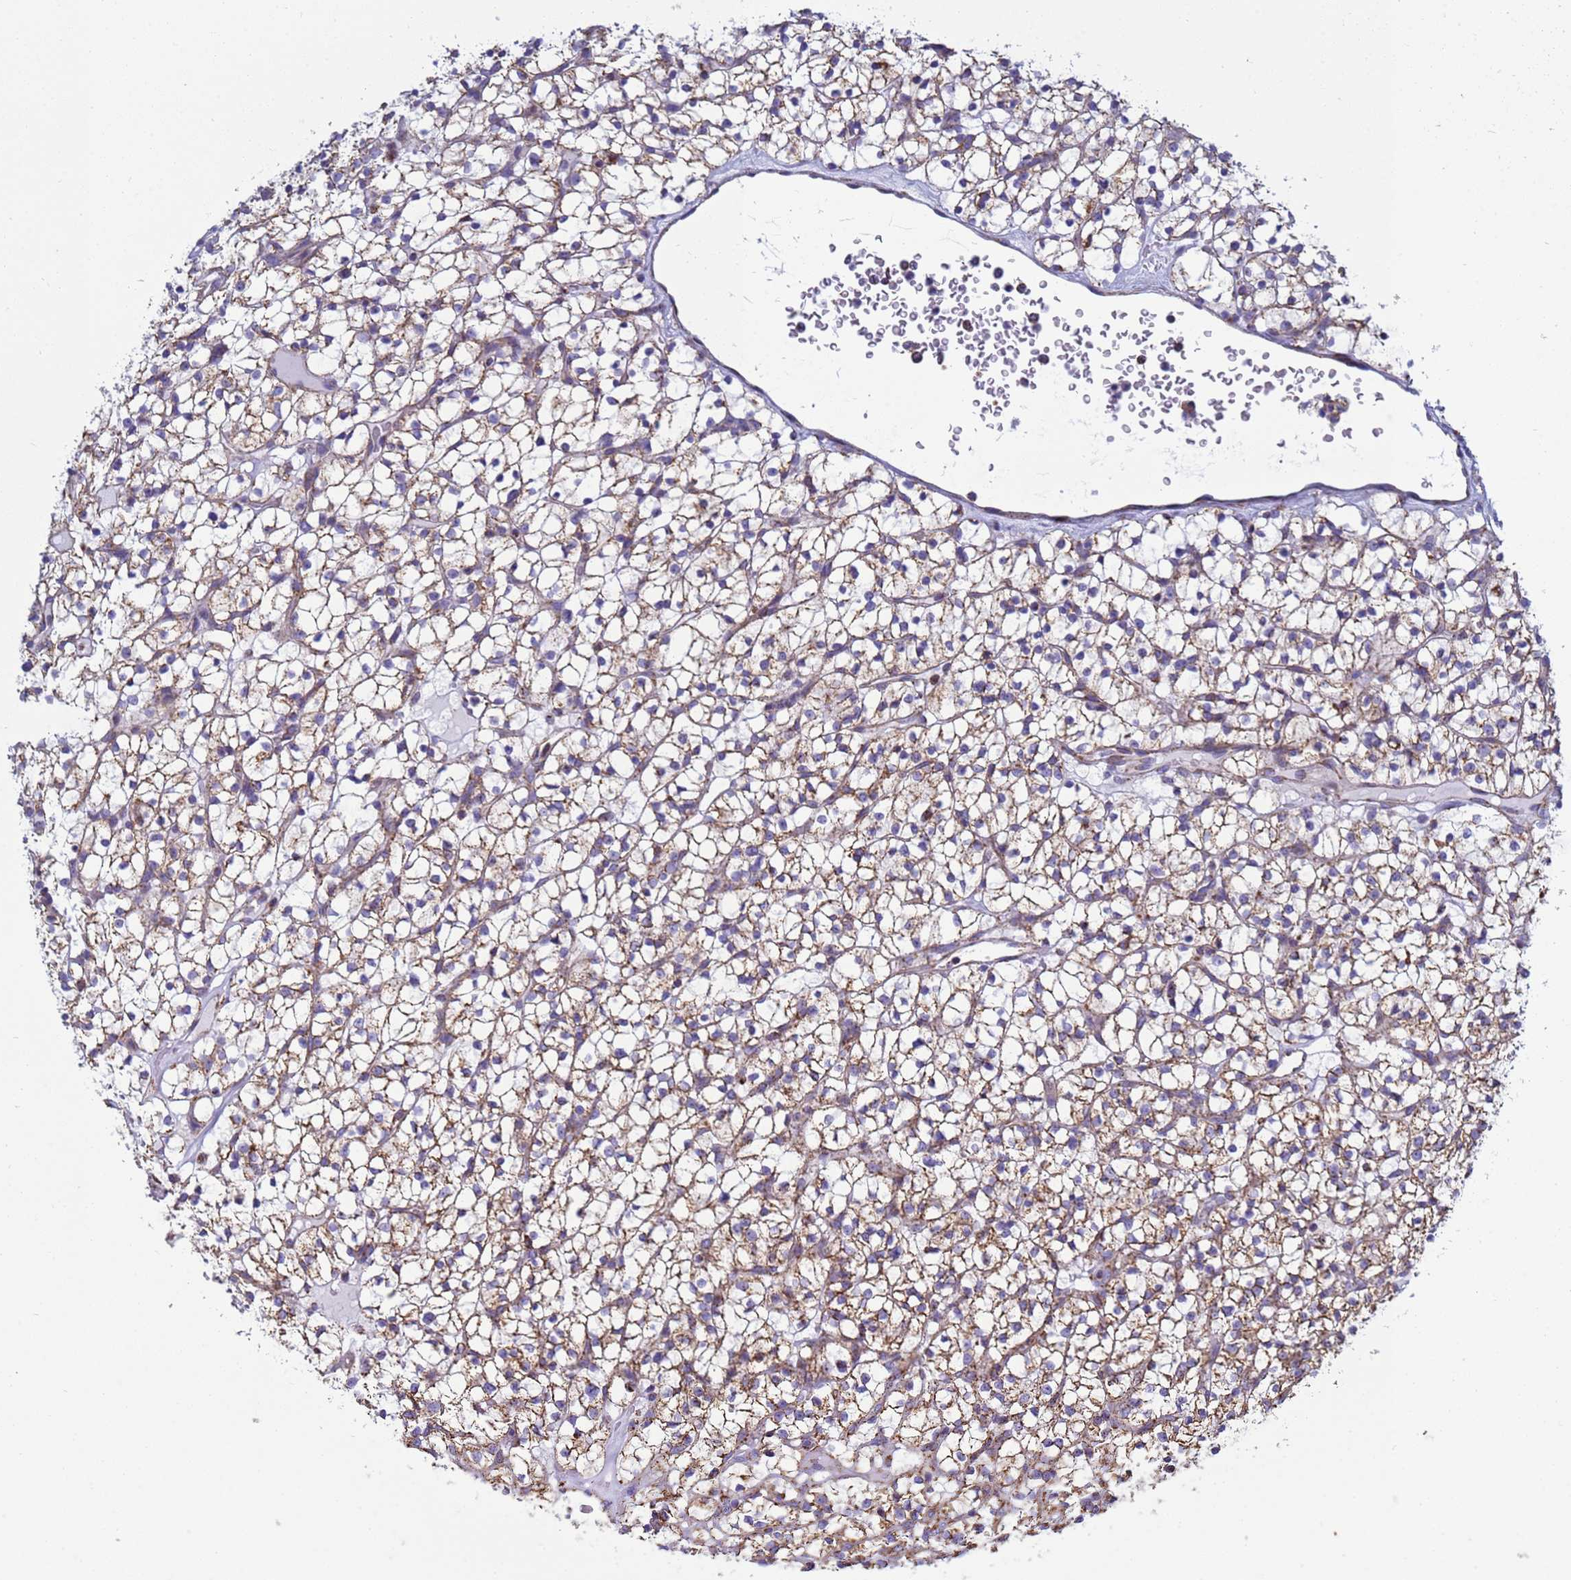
{"staining": {"intensity": "moderate", "quantity": "25%-75%", "location": "cytoplasmic/membranous"}, "tissue": "renal cancer", "cell_type": "Tumor cells", "image_type": "cancer", "snomed": [{"axis": "morphology", "description": "Adenocarcinoma, NOS"}, {"axis": "topography", "description": "Kidney"}], "caption": "Protein staining displays moderate cytoplasmic/membranous staining in about 25%-75% of tumor cells in renal cancer (adenocarcinoma).", "gene": "COQ4", "patient": {"sex": "female", "age": 64}}